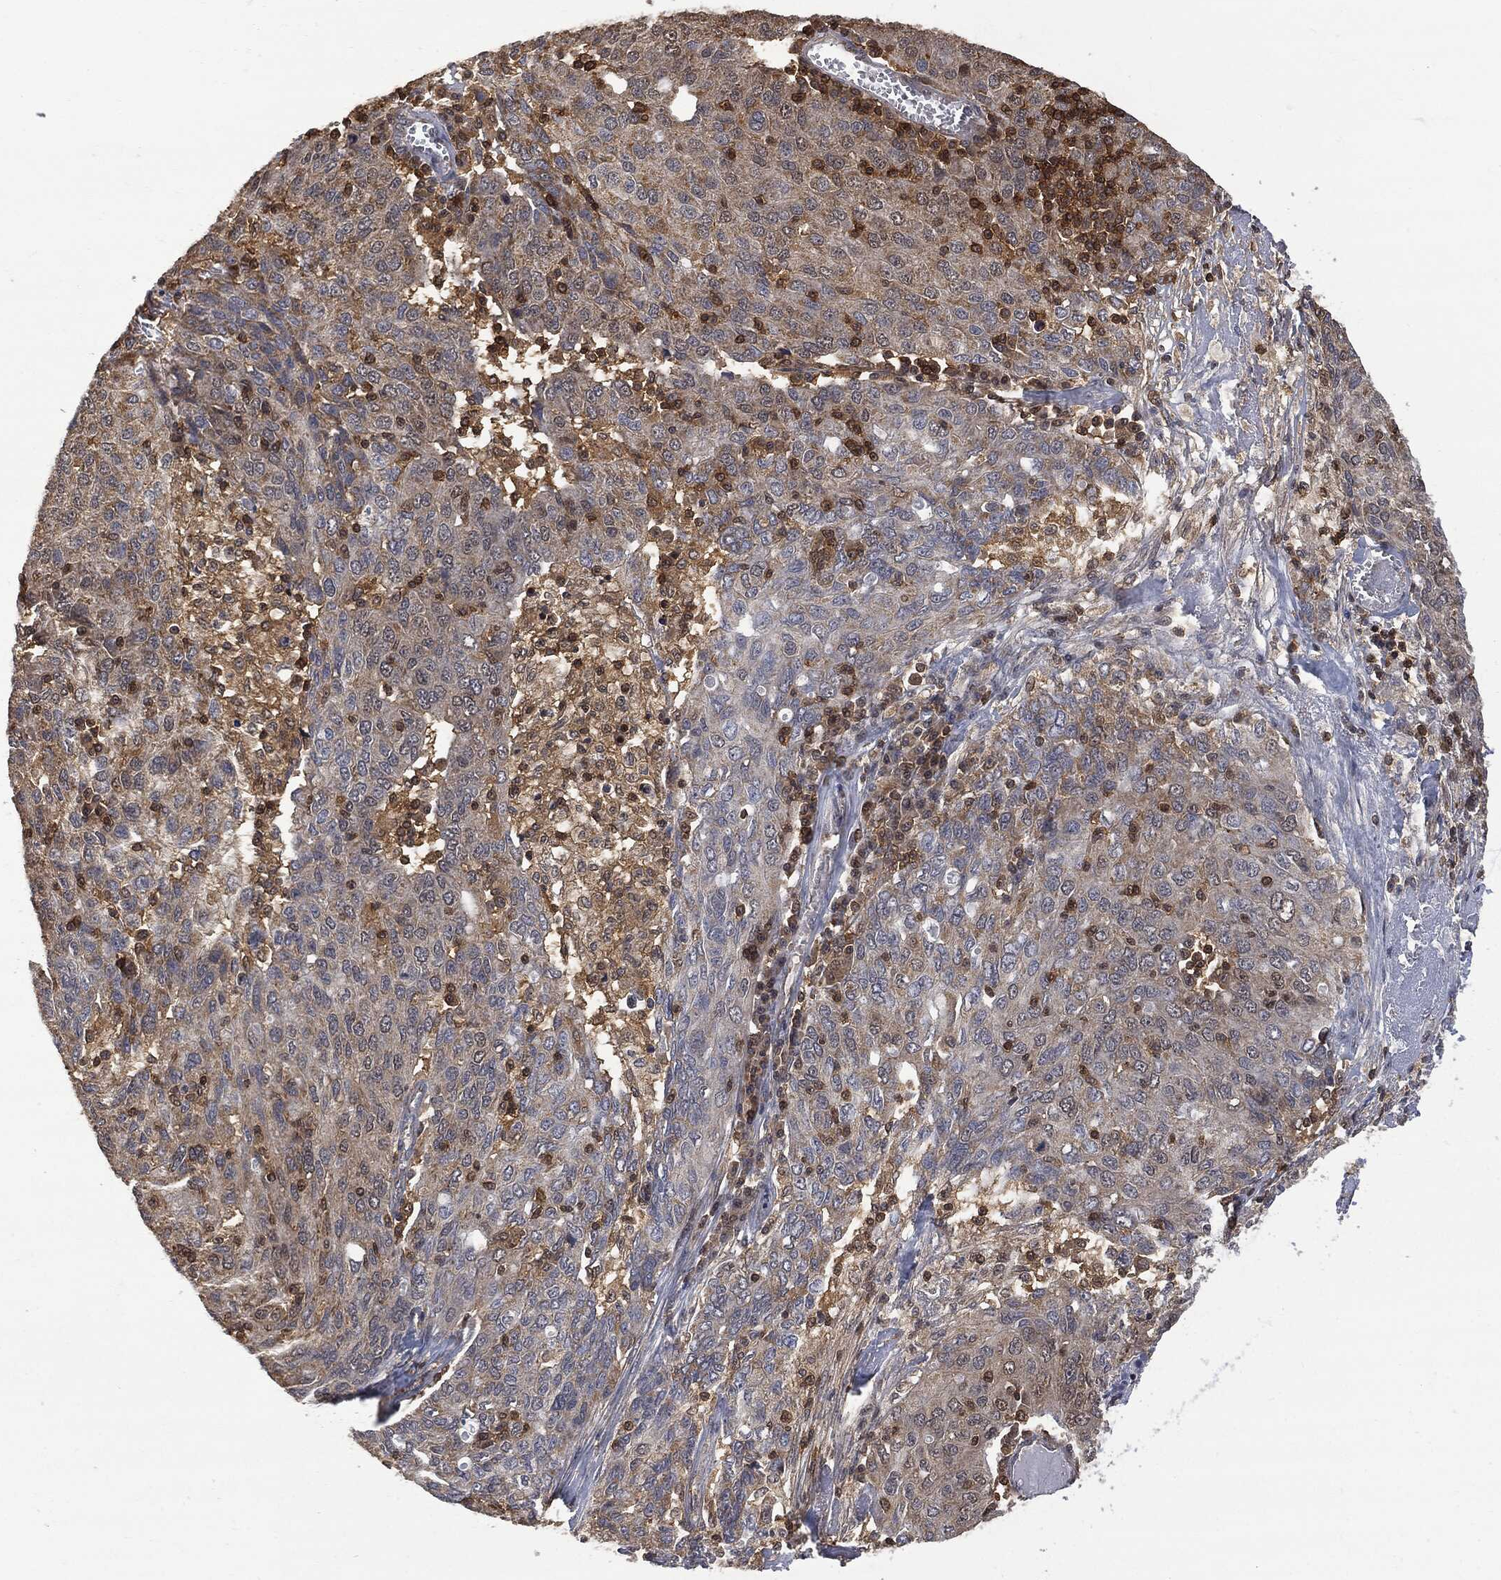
{"staining": {"intensity": "moderate", "quantity": "<25%", "location": "cytoplasmic/membranous"}, "tissue": "ovarian cancer", "cell_type": "Tumor cells", "image_type": "cancer", "snomed": [{"axis": "morphology", "description": "Carcinoma, endometroid"}, {"axis": "topography", "description": "Ovary"}], "caption": "Protein expression by immunohistochemistry demonstrates moderate cytoplasmic/membranous staining in approximately <25% of tumor cells in endometroid carcinoma (ovarian). (Brightfield microscopy of DAB IHC at high magnification).", "gene": "PSMB10", "patient": {"sex": "female", "age": 50}}